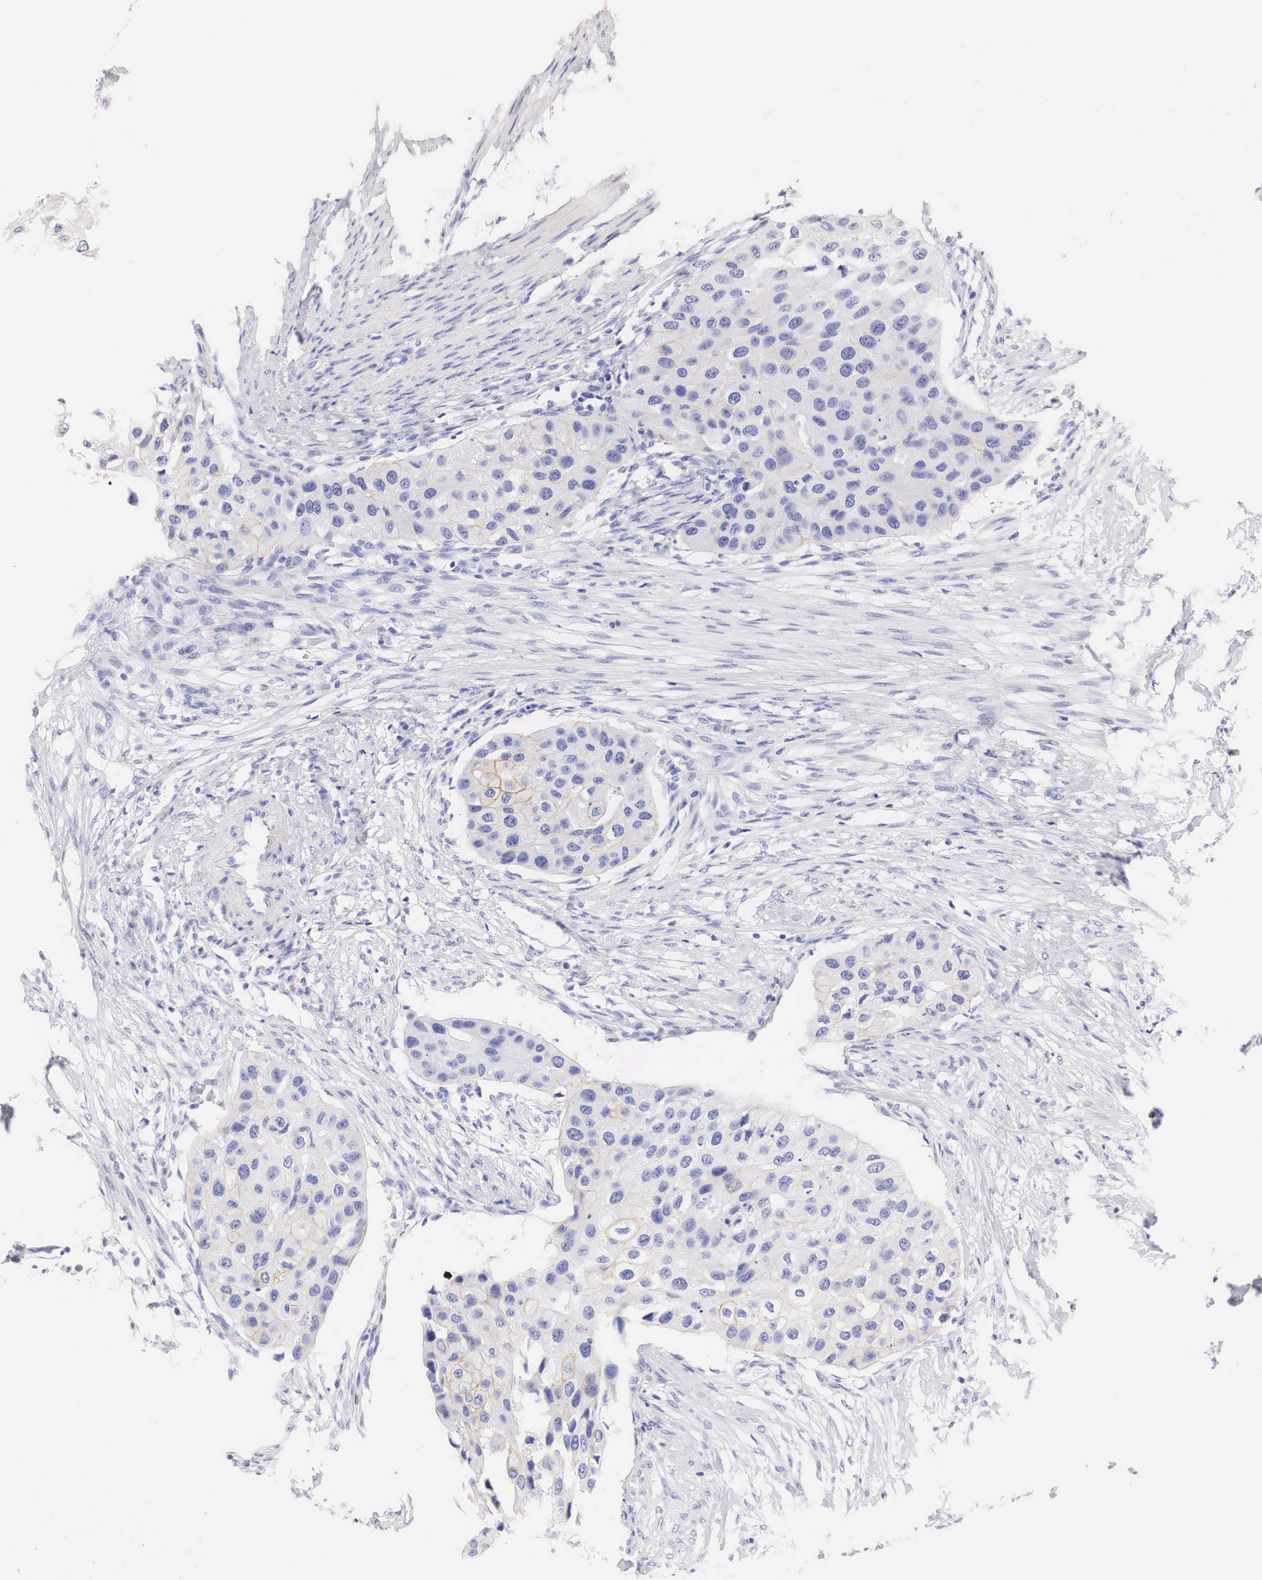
{"staining": {"intensity": "moderate", "quantity": "<25%", "location": "cytoplasmic/membranous"}, "tissue": "urothelial cancer", "cell_type": "Tumor cells", "image_type": "cancer", "snomed": [{"axis": "morphology", "description": "Urothelial carcinoma, High grade"}, {"axis": "topography", "description": "Urinary bladder"}], "caption": "Tumor cells demonstrate low levels of moderate cytoplasmic/membranous positivity in about <25% of cells in human urothelial carcinoma (high-grade).", "gene": "ERBB2", "patient": {"sex": "male", "age": 55}}